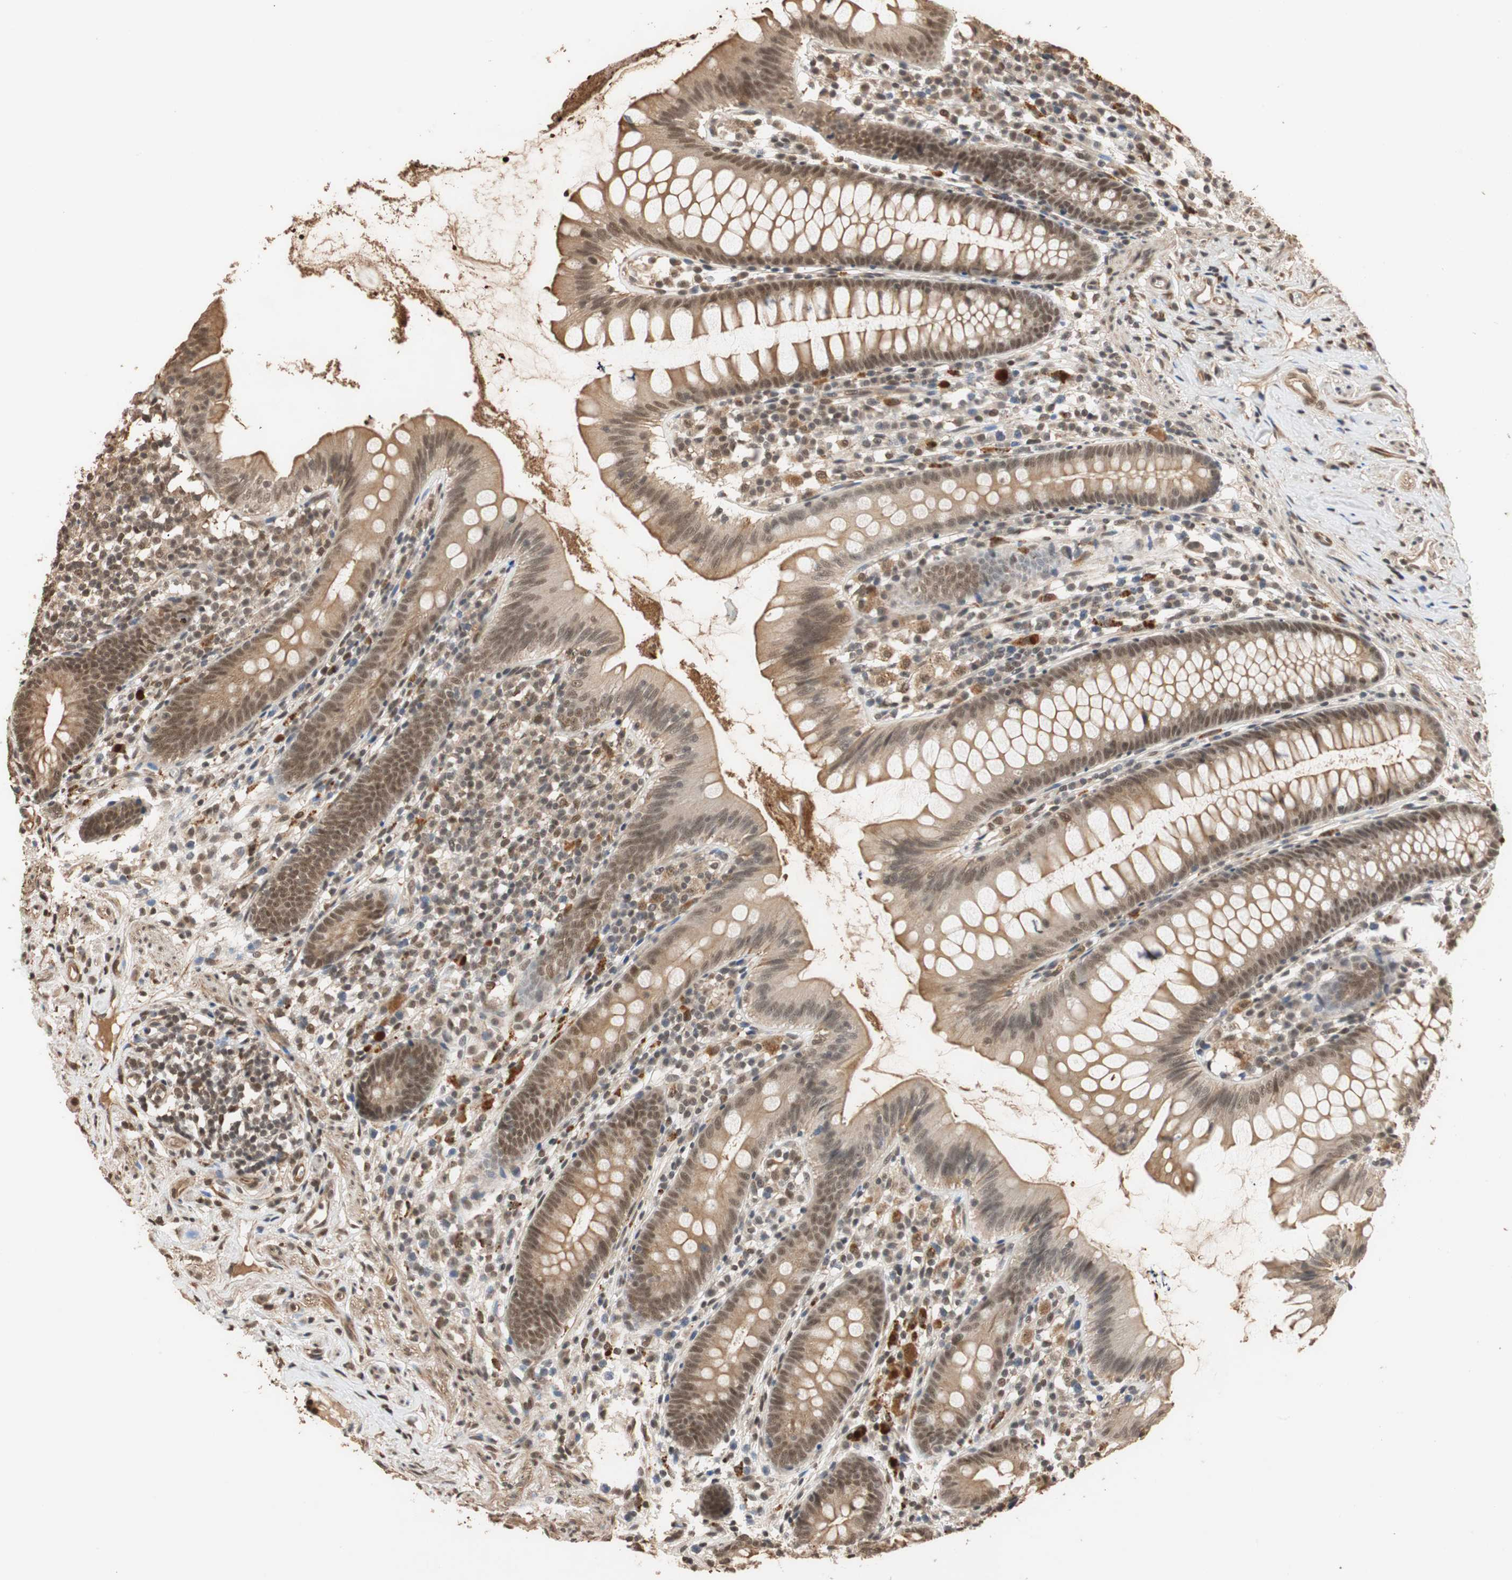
{"staining": {"intensity": "moderate", "quantity": ">75%", "location": "cytoplasmic/membranous,nuclear"}, "tissue": "appendix", "cell_type": "Glandular cells", "image_type": "normal", "snomed": [{"axis": "morphology", "description": "Normal tissue, NOS"}, {"axis": "topography", "description": "Appendix"}], "caption": "The immunohistochemical stain shows moderate cytoplasmic/membranous,nuclear positivity in glandular cells of unremarkable appendix. The protein of interest is stained brown, and the nuclei are stained in blue (DAB (3,3'-diaminobenzidine) IHC with brightfield microscopy, high magnification).", "gene": "CDC5L", "patient": {"sex": "male", "age": 52}}